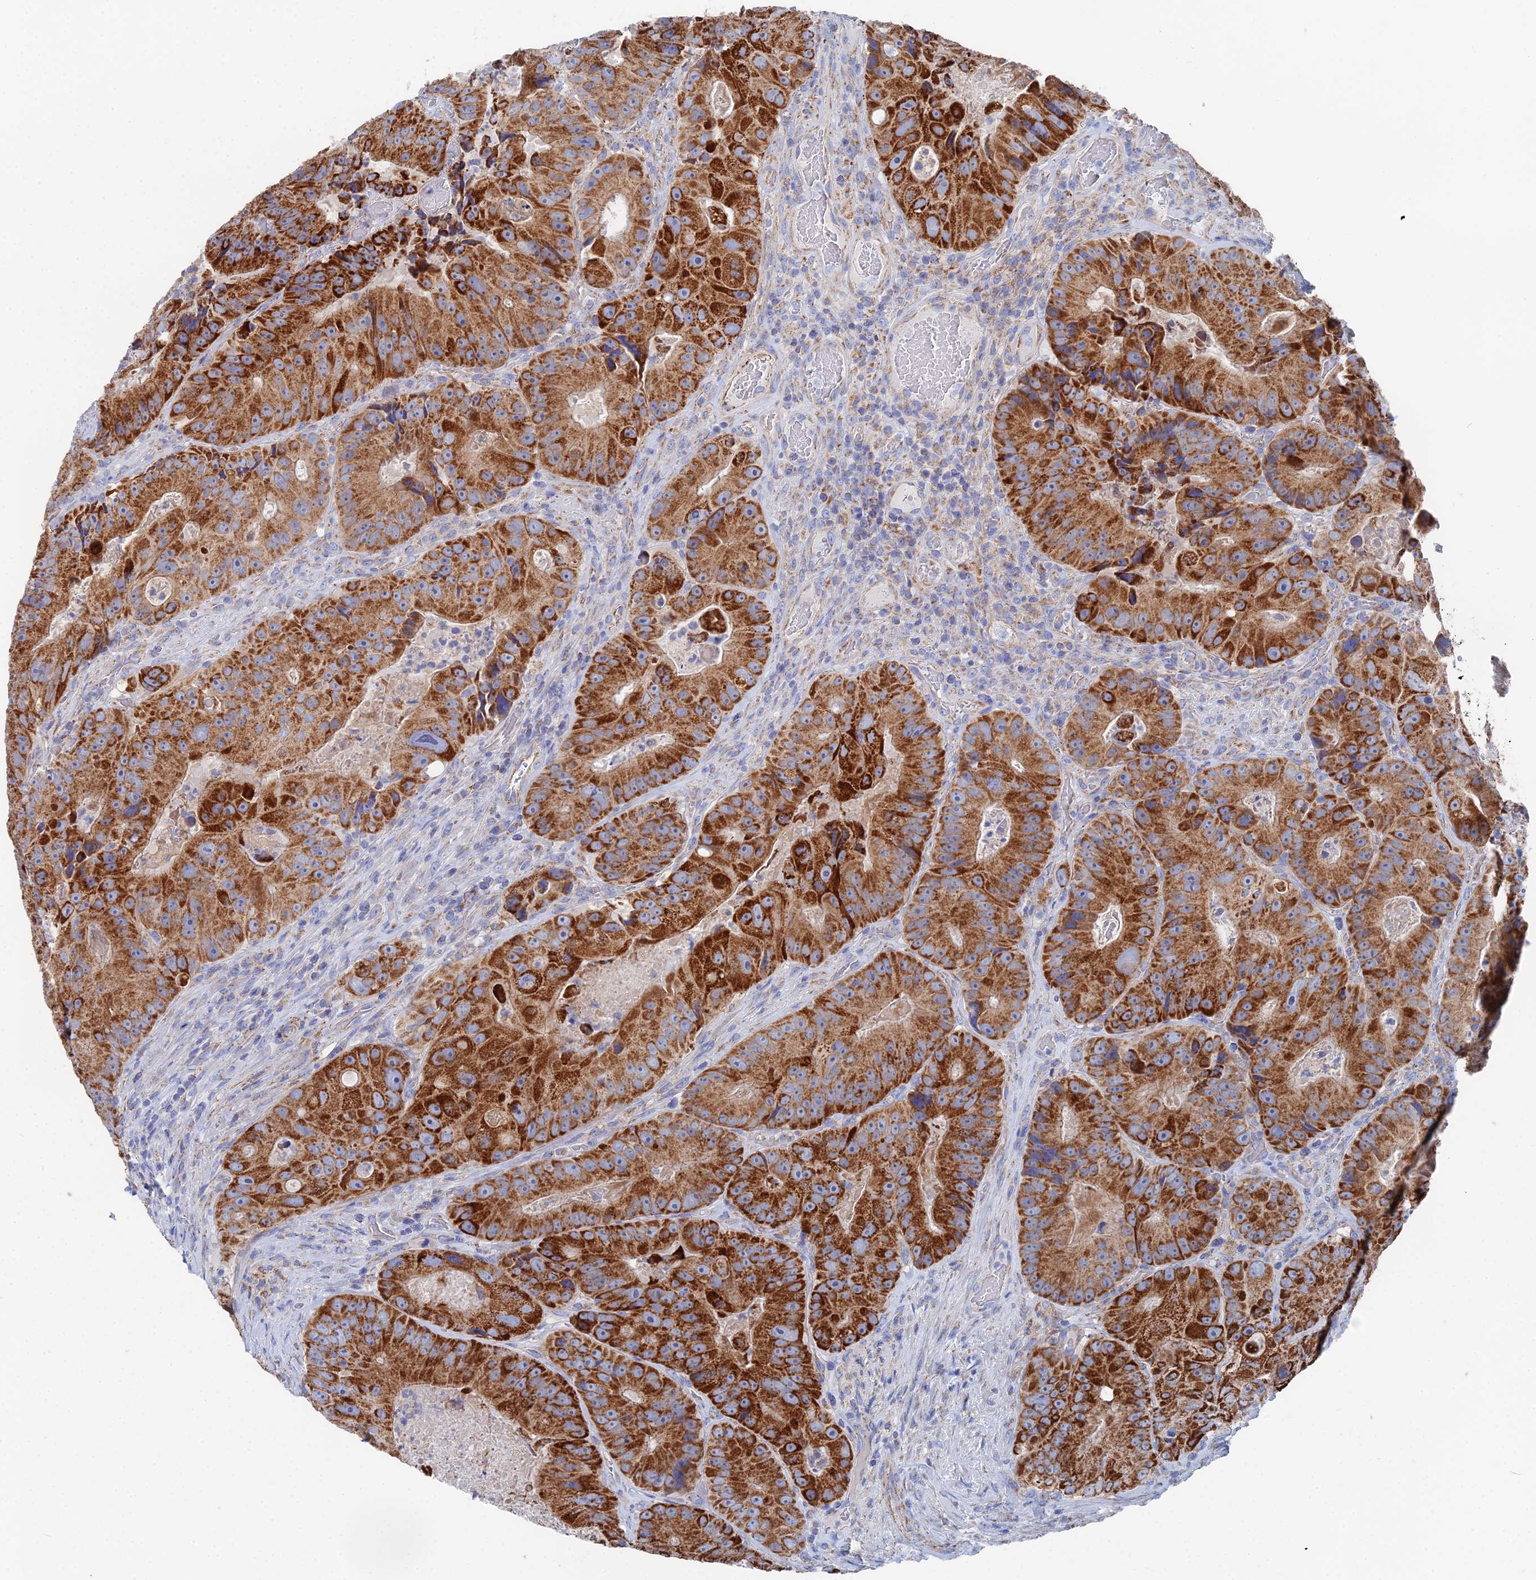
{"staining": {"intensity": "strong", "quantity": ">75%", "location": "cytoplasmic/membranous"}, "tissue": "colorectal cancer", "cell_type": "Tumor cells", "image_type": "cancer", "snomed": [{"axis": "morphology", "description": "Adenocarcinoma, NOS"}, {"axis": "topography", "description": "Colon"}], "caption": "Immunohistochemical staining of colorectal cancer (adenocarcinoma) demonstrates high levels of strong cytoplasmic/membranous protein positivity in approximately >75% of tumor cells. (brown staining indicates protein expression, while blue staining denotes nuclei).", "gene": "IFT80", "patient": {"sex": "female", "age": 86}}